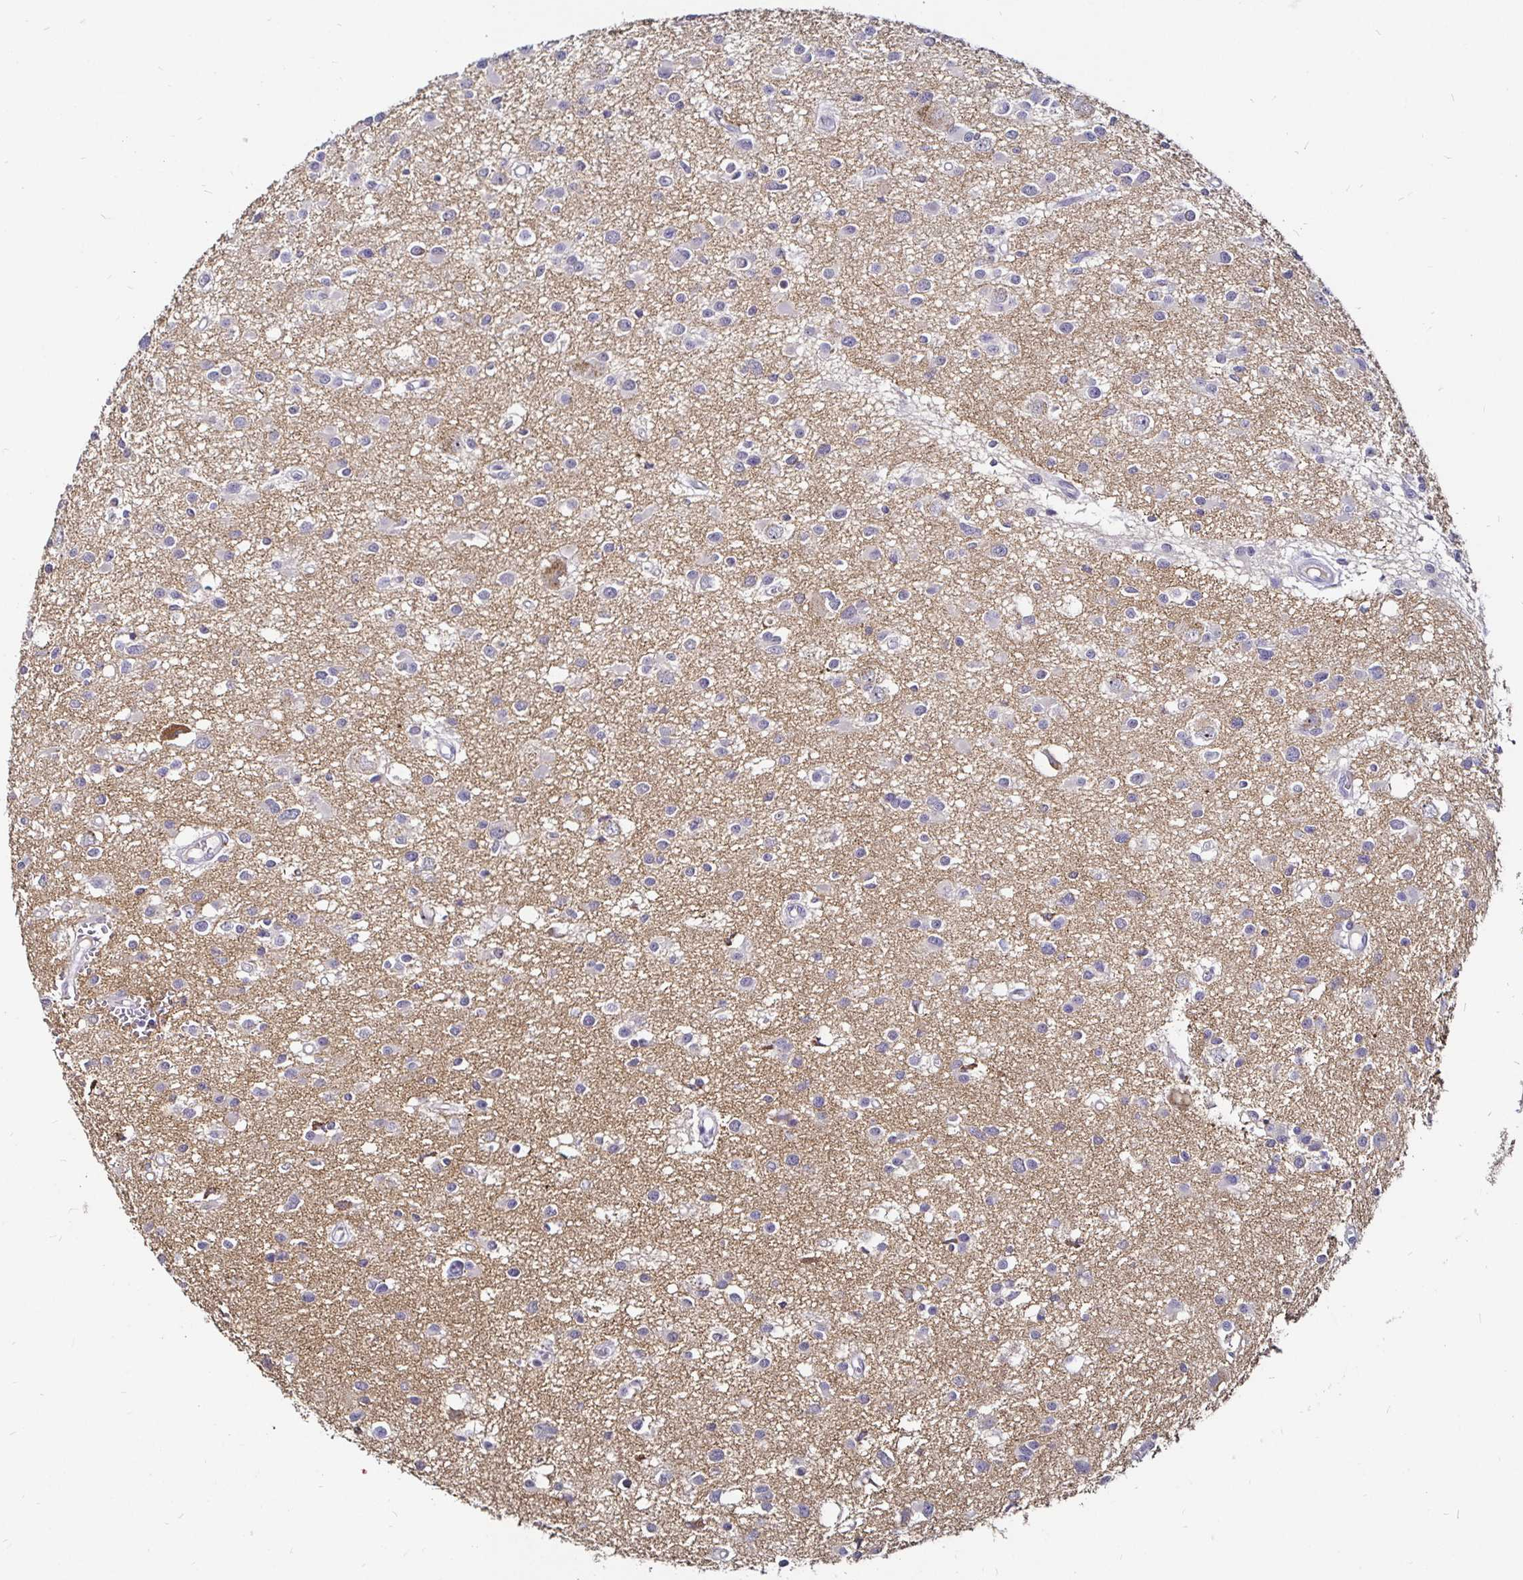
{"staining": {"intensity": "negative", "quantity": "none", "location": "none"}, "tissue": "glioma", "cell_type": "Tumor cells", "image_type": "cancer", "snomed": [{"axis": "morphology", "description": "Glioma, malignant, High grade"}, {"axis": "topography", "description": "Brain"}], "caption": "Immunohistochemistry (IHC) of human malignant glioma (high-grade) exhibits no positivity in tumor cells. (DAB (3,3'-diaminobenzidine) immunohistochemistry, high magnification).", "gene": "FAIM2", "patient": {"sex": "male", "age": 54}}